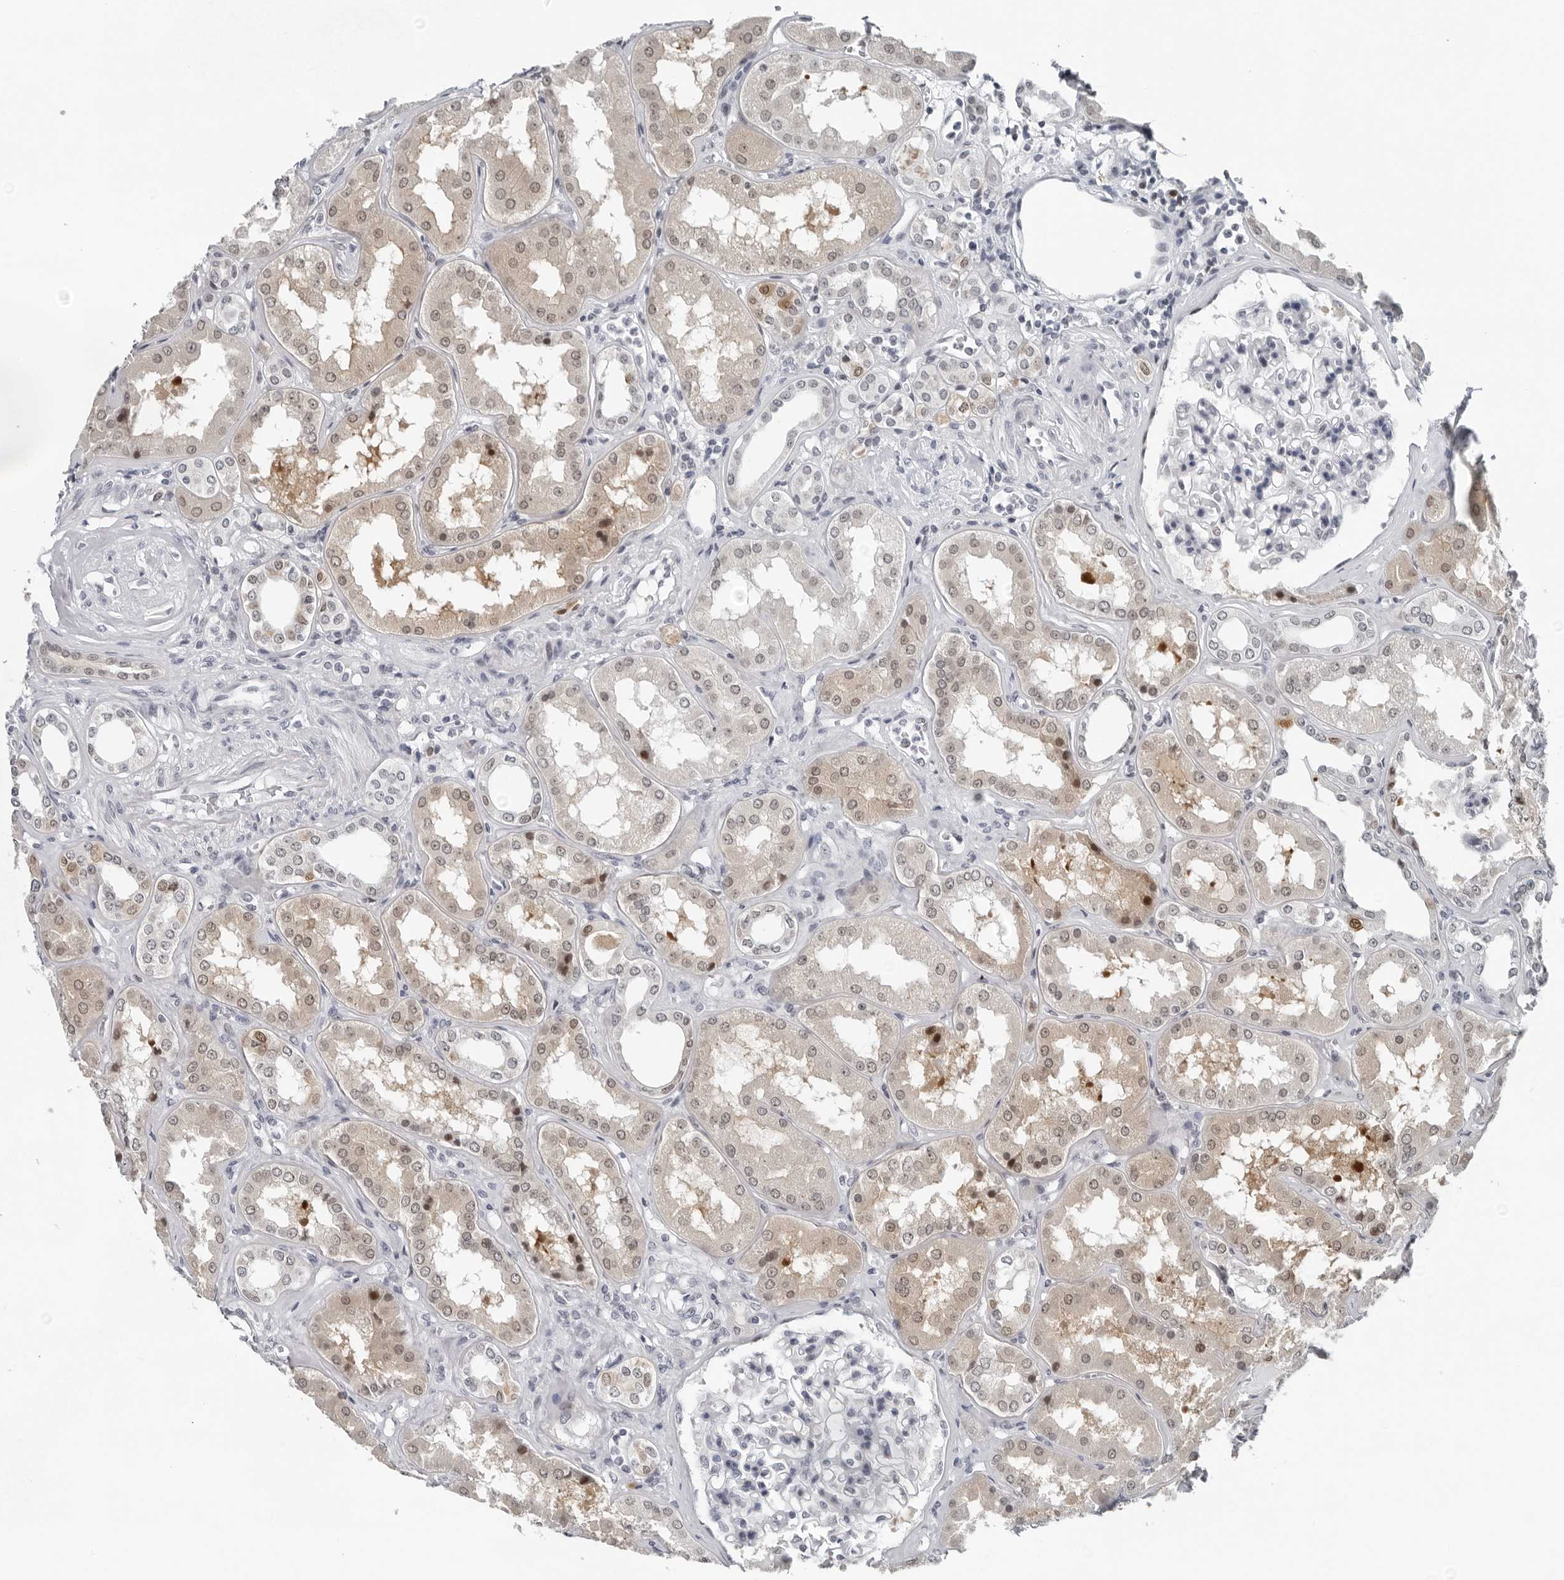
{"staining": {"intensity": "negative", "quantity": "none", "location": "none"}, "tissue": "kidney", "cell_type": "Cells in glomeruli", "image_type": "normal", "snomed": [{"axis": "morphology", "description": "Normal tissue, NOS"}, {"axis": "topography", "description": "Kidney"}], "caption": "Immunohistochemical staining of benign kidney displays no significant positivity in cells in glomeruli. The staining was performed using DAB (3,3'-diaminobenzidine) to visualize the protein expression in brown, while the nuclei were stained in blue with hematoxylin (Magnification: 20x).", "gene": "PPP1R42", "patient": {"sex": "female", "age": 56}}